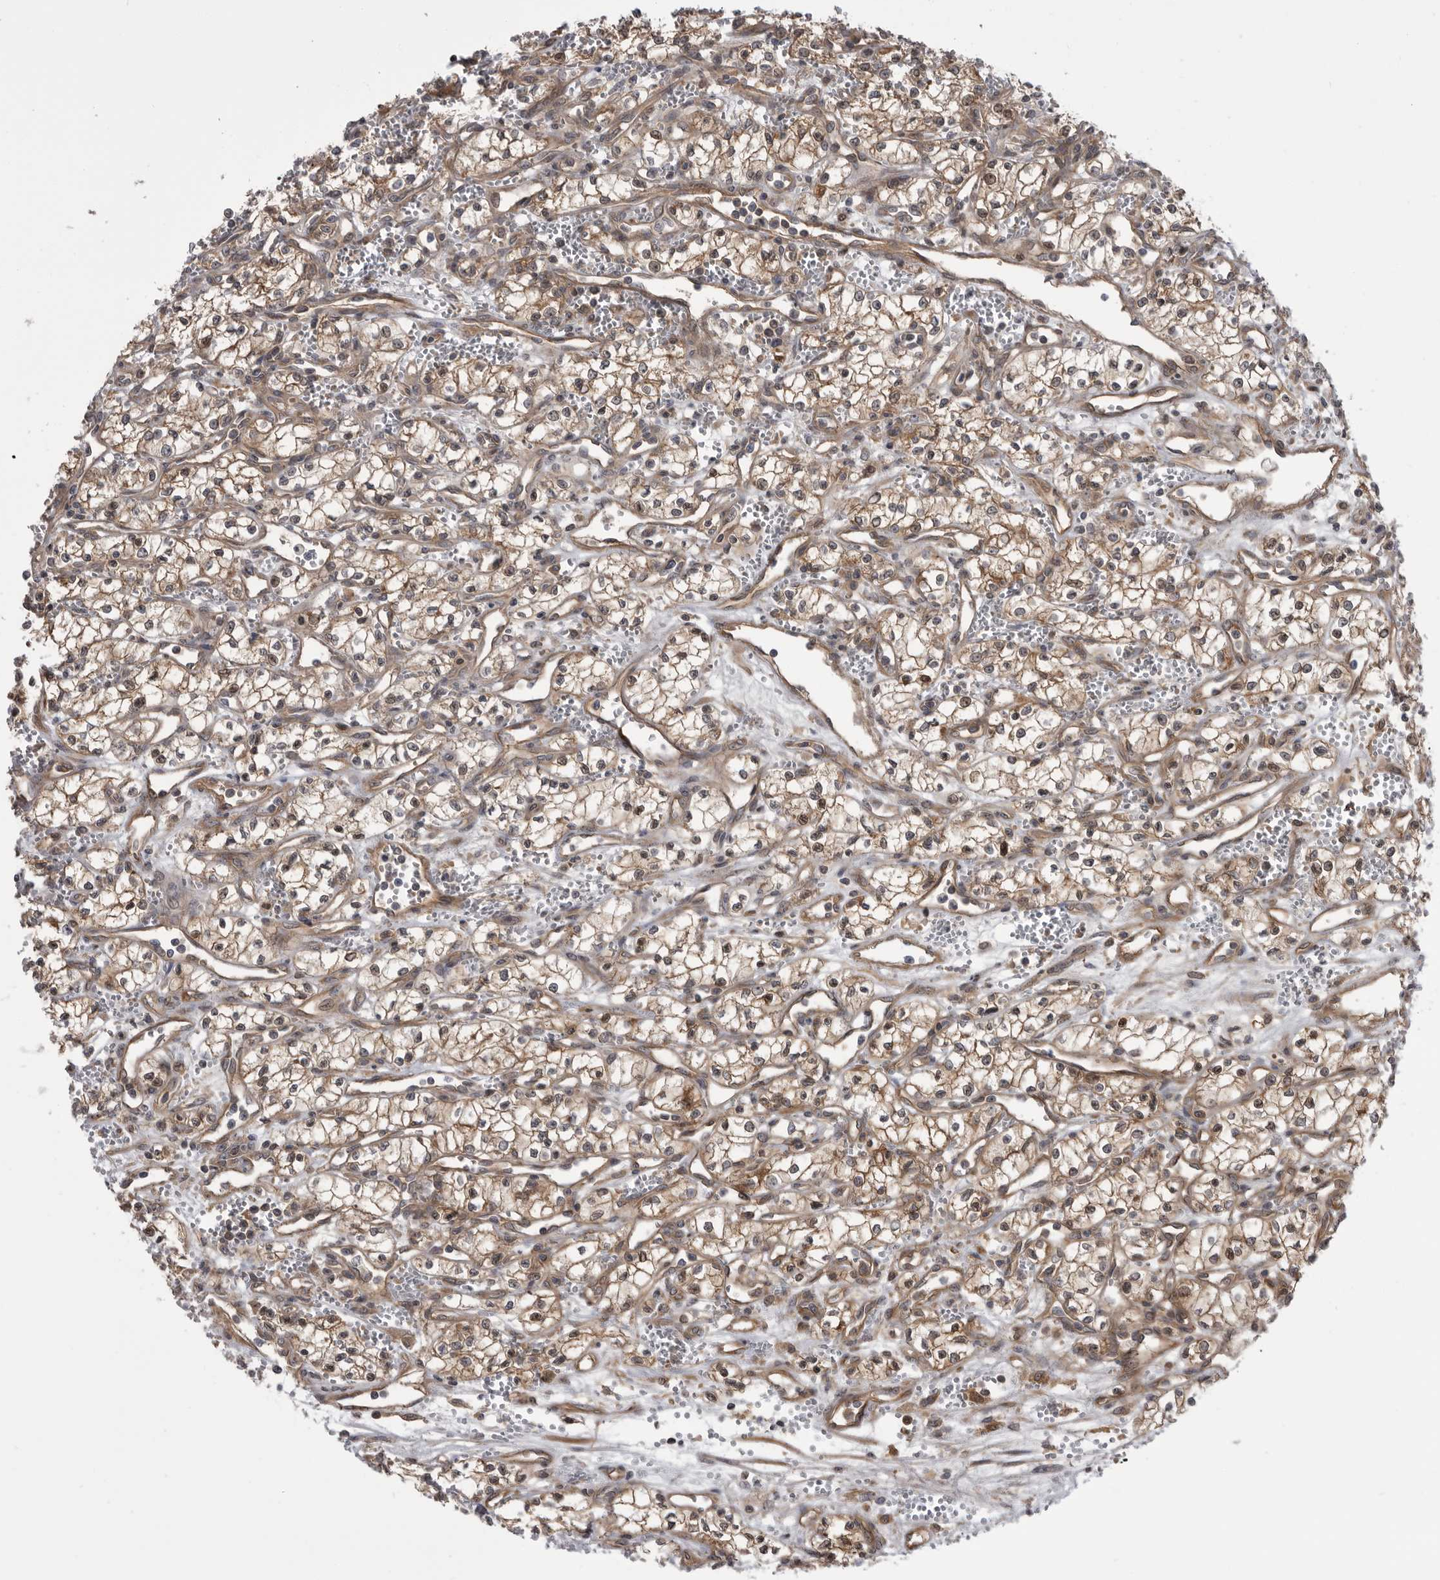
{"staining": {"intensity": "weak", "quantity": ">75%", "location": "cytoplasmic/membranous,nuclear"}, "tissue": "renal cancer", "cell_type": "Tumor cells", "image_type": "cancer", "snomed": [{"axis": "morphology", "description": "Adenocarcinoma, NOS"}, {"axis": "topography", "description": "Kidney"}], "caption": "Protein positivity by immunohistochemistry displays weak cytoplasmic/membranous and nuclear expression in approximately >75% of tumor cells in adenocarcinoma (renal).", "gene": "RAB3GAP2", "patient": {"sex": "male", "age": 59}}